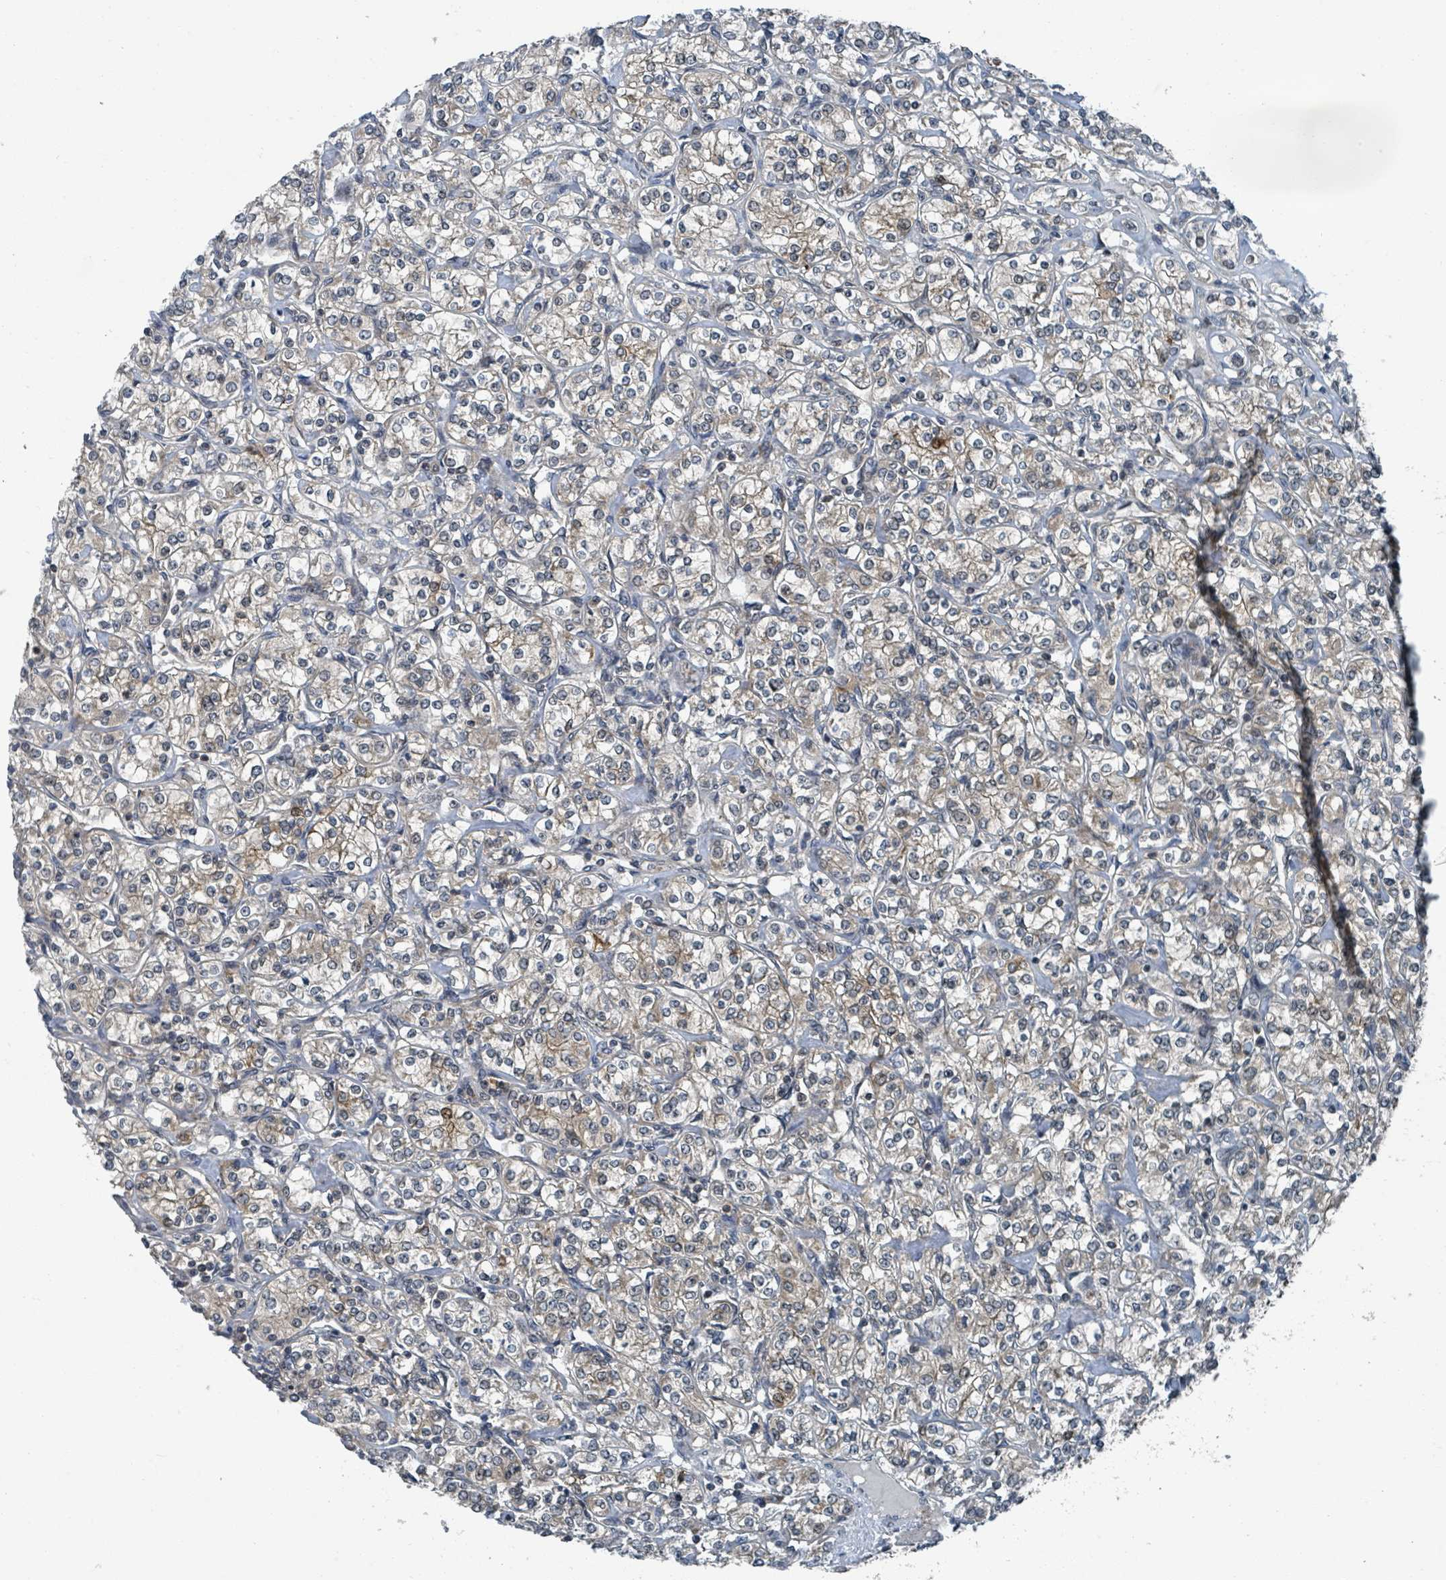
{"staining": {"intensity": "moderate", "quantity": "<25%", "location": "nuclear"}, "tissue": "renal cancer", "cell_type": "Tumor cells", "image_type": "cancer", "snomed": [{"axis": "morphology", "description": "Adenocarcinoma, NOS"}, {"axis": "topography", "description": "Kidney"}], "caption": "Immunohistochemistry (IHC) image of renal adenocarcinoma stained for a protein (brown), which displays low levels of moderate nuclear staining in about <25% of tumor cells.", "gene": "GOLGA7", "patient": {"sex": "male", "age": 77}}